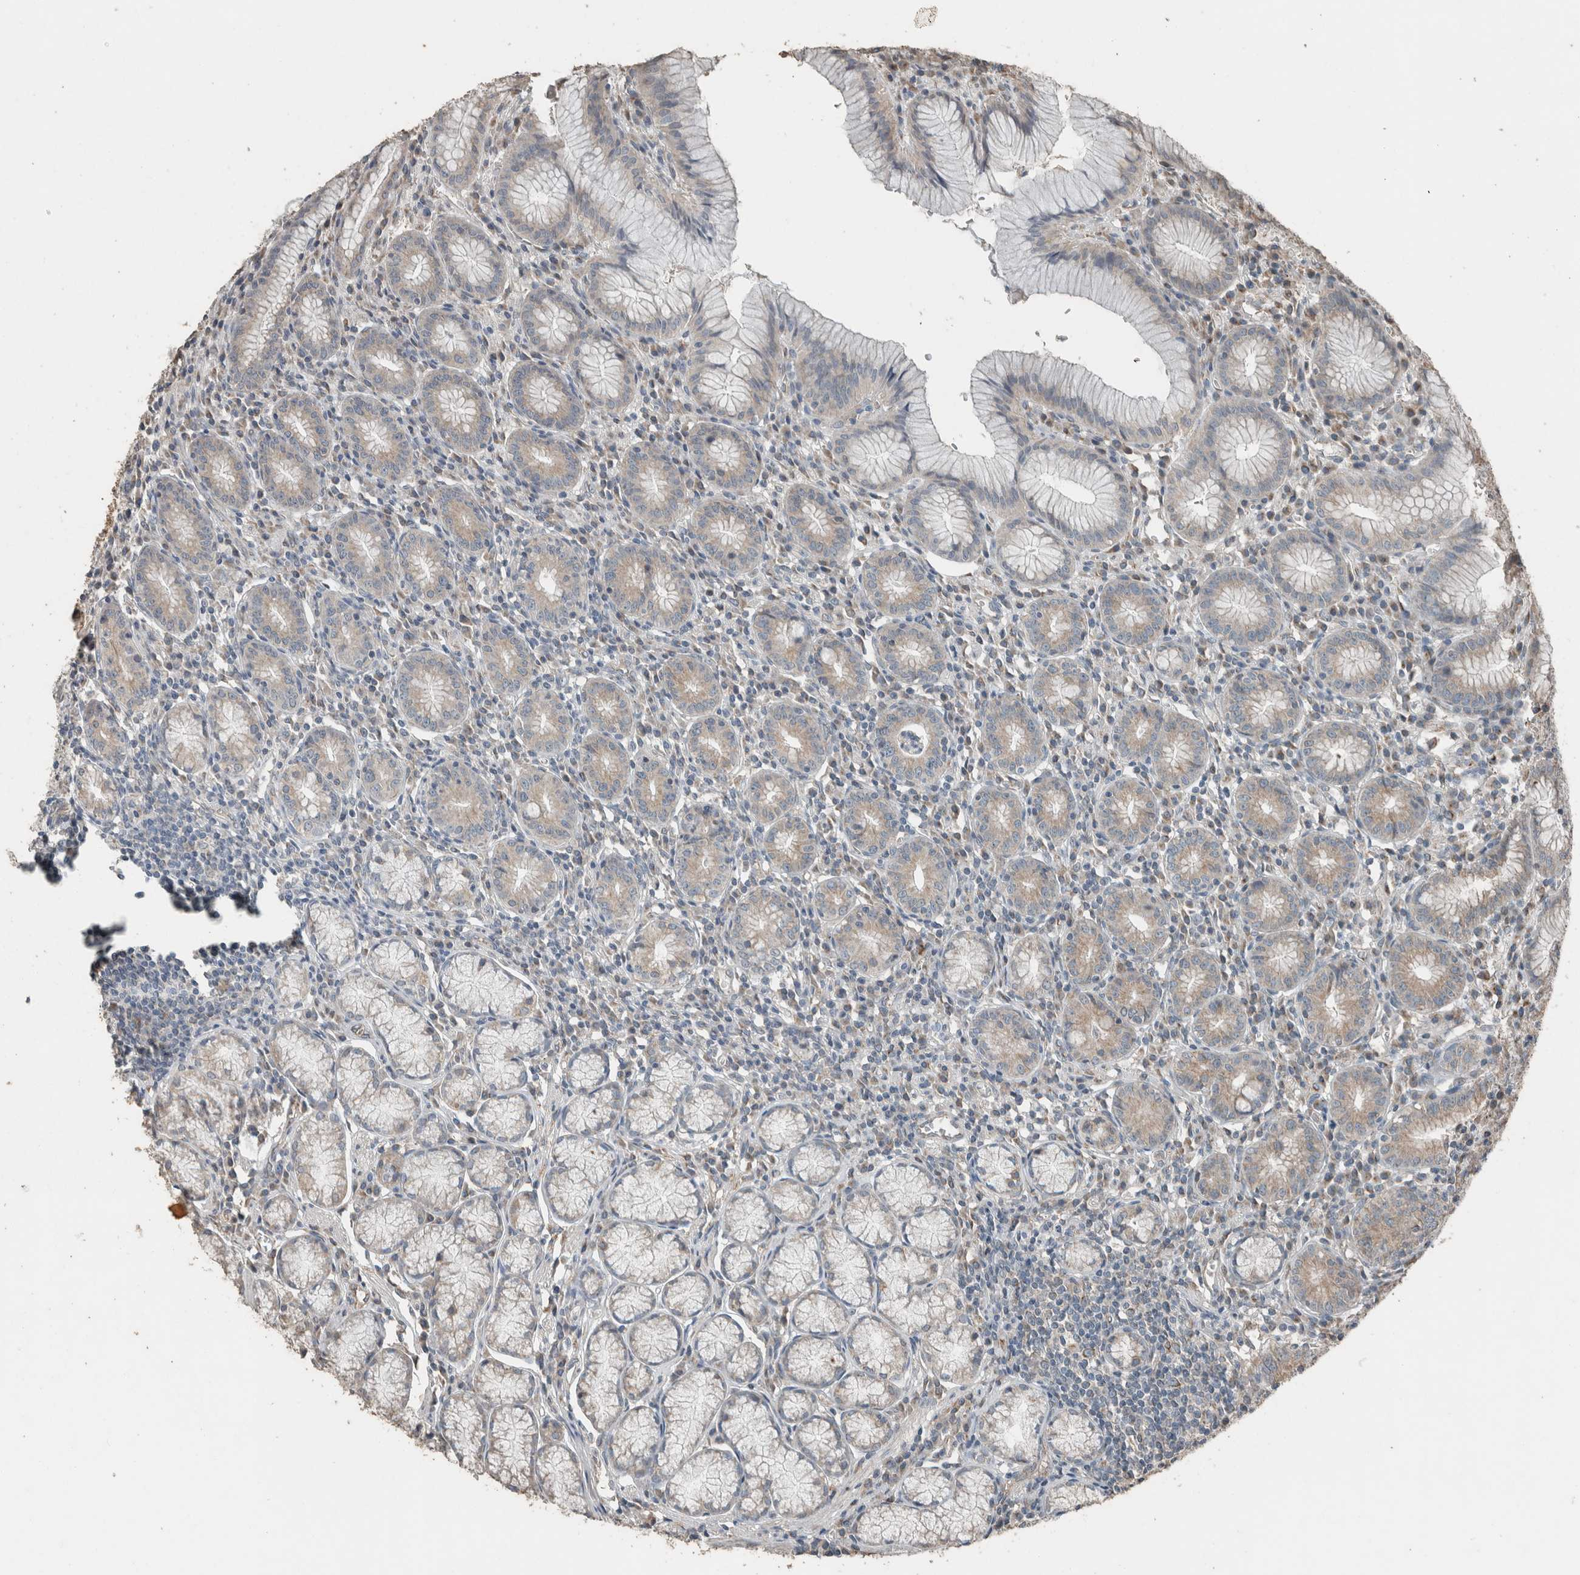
{"staining": {"intensity": "weak", "quantity": "25%-75%", "location": "cytoplasmic/membranous"}, "tissue": "stomach", "cell_type": "Glandular cells", "image_type": "normal", "snomed": [{"axis": "morphology", "description": "Normal tissue, NOS"}, {"axis": "topography", "description": "Stomach"}], "caption": "Immunohistochemistry (IHC) of benign stomach reveals low levels of weak cytoplasmic/membranous expression in approximately 25%-75% of glandular cells.", "gene": "ACVR2B", "patient": {"sex": "male", "age": 55}}